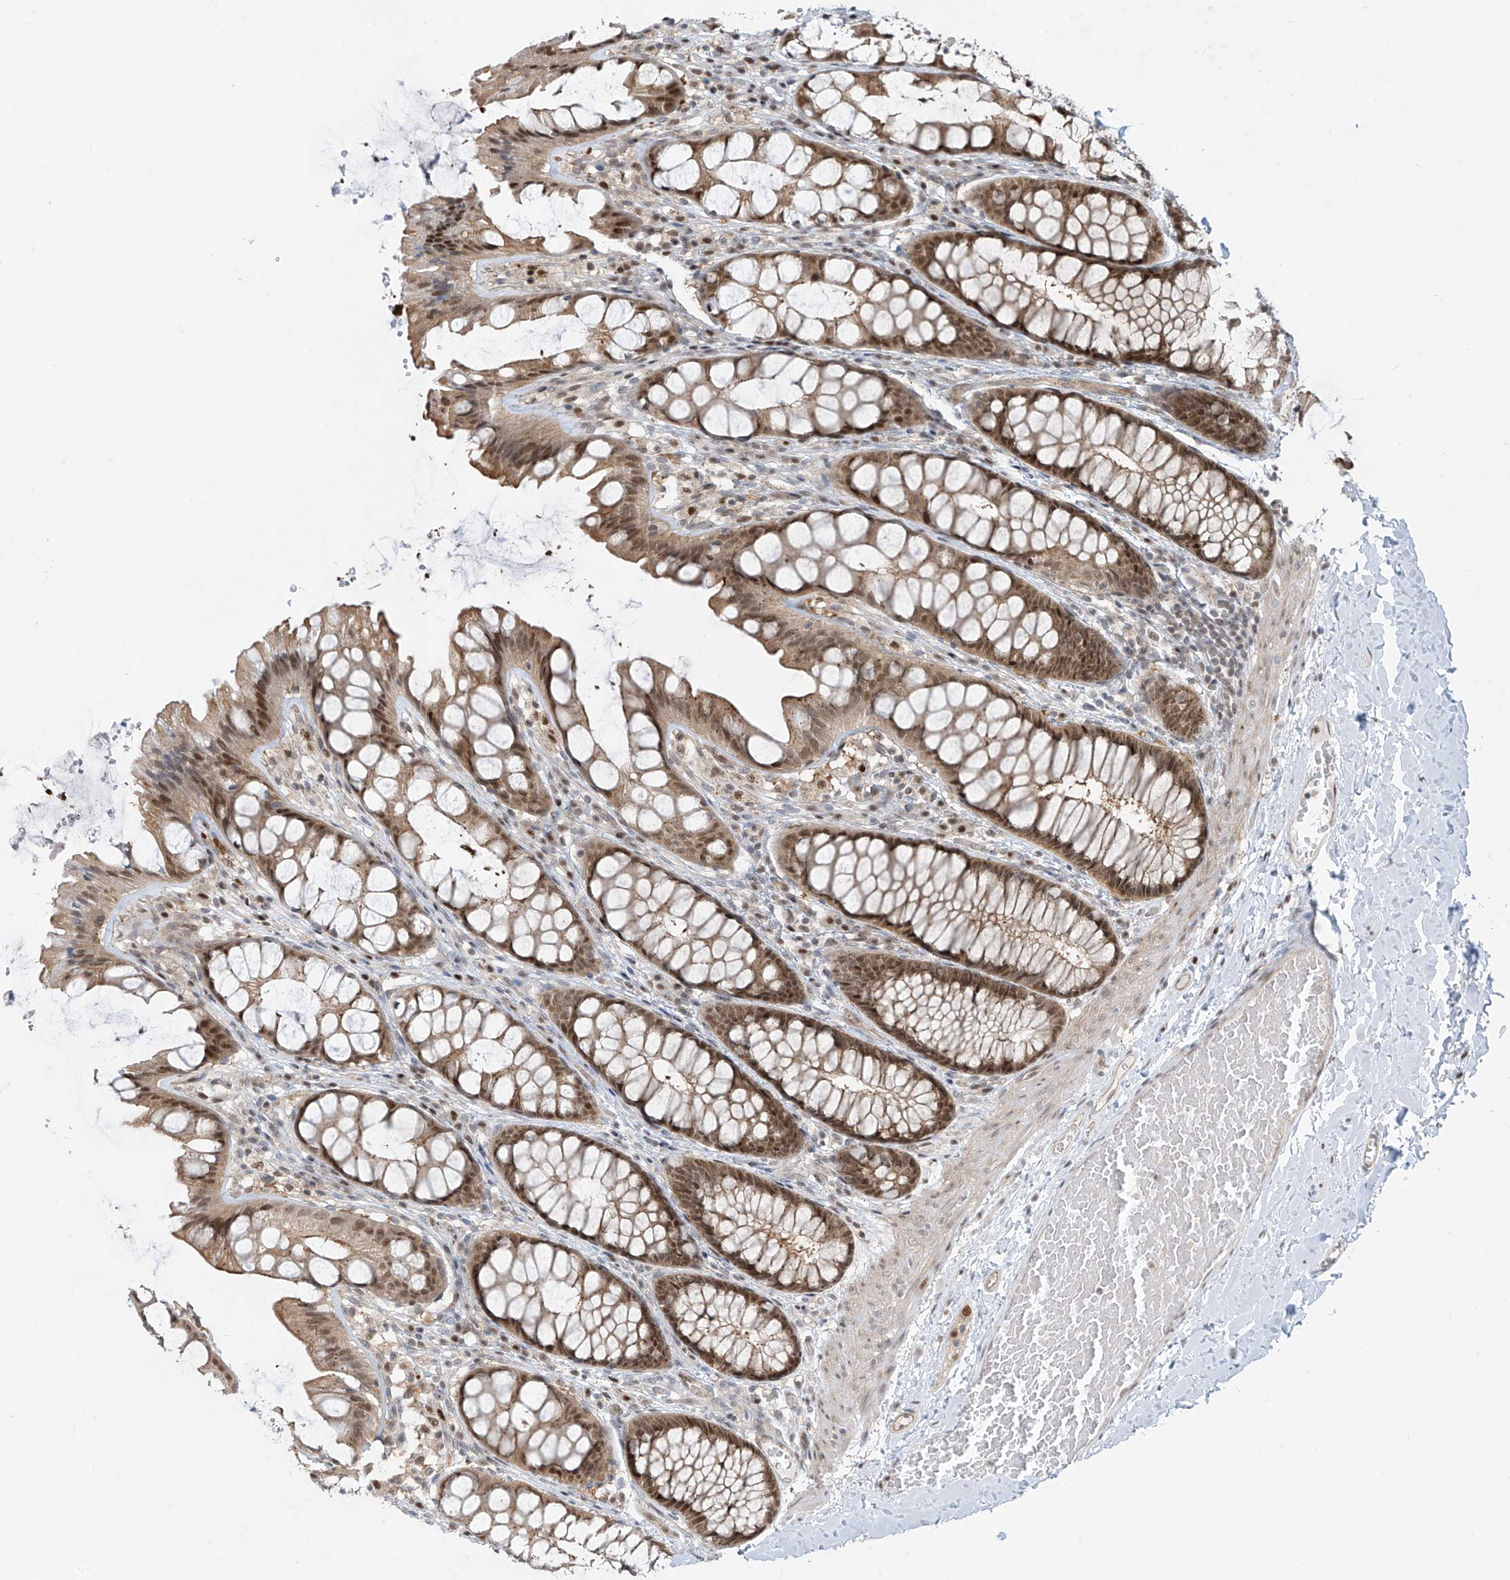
{"staining": {"intensity": "moderate", "quantity": ">75%", "location": "cytoplasmic/membranous"}, "tissue": "colon", "cell_type": "Endothelial cells", "image_type": "normal", "snomed": [{"axis": "morphology", "description": "Normal tissue, NOS"}, {"axis": "topography", "description": "Colon"}], "caption": "Endothelial cells exhibit medium levels of moderate cytoplasmic/membranous staining in about >75% of cells in benign human colon.", "gene": "LAGE3", "patient": {"sex": "male", "age": 47}}